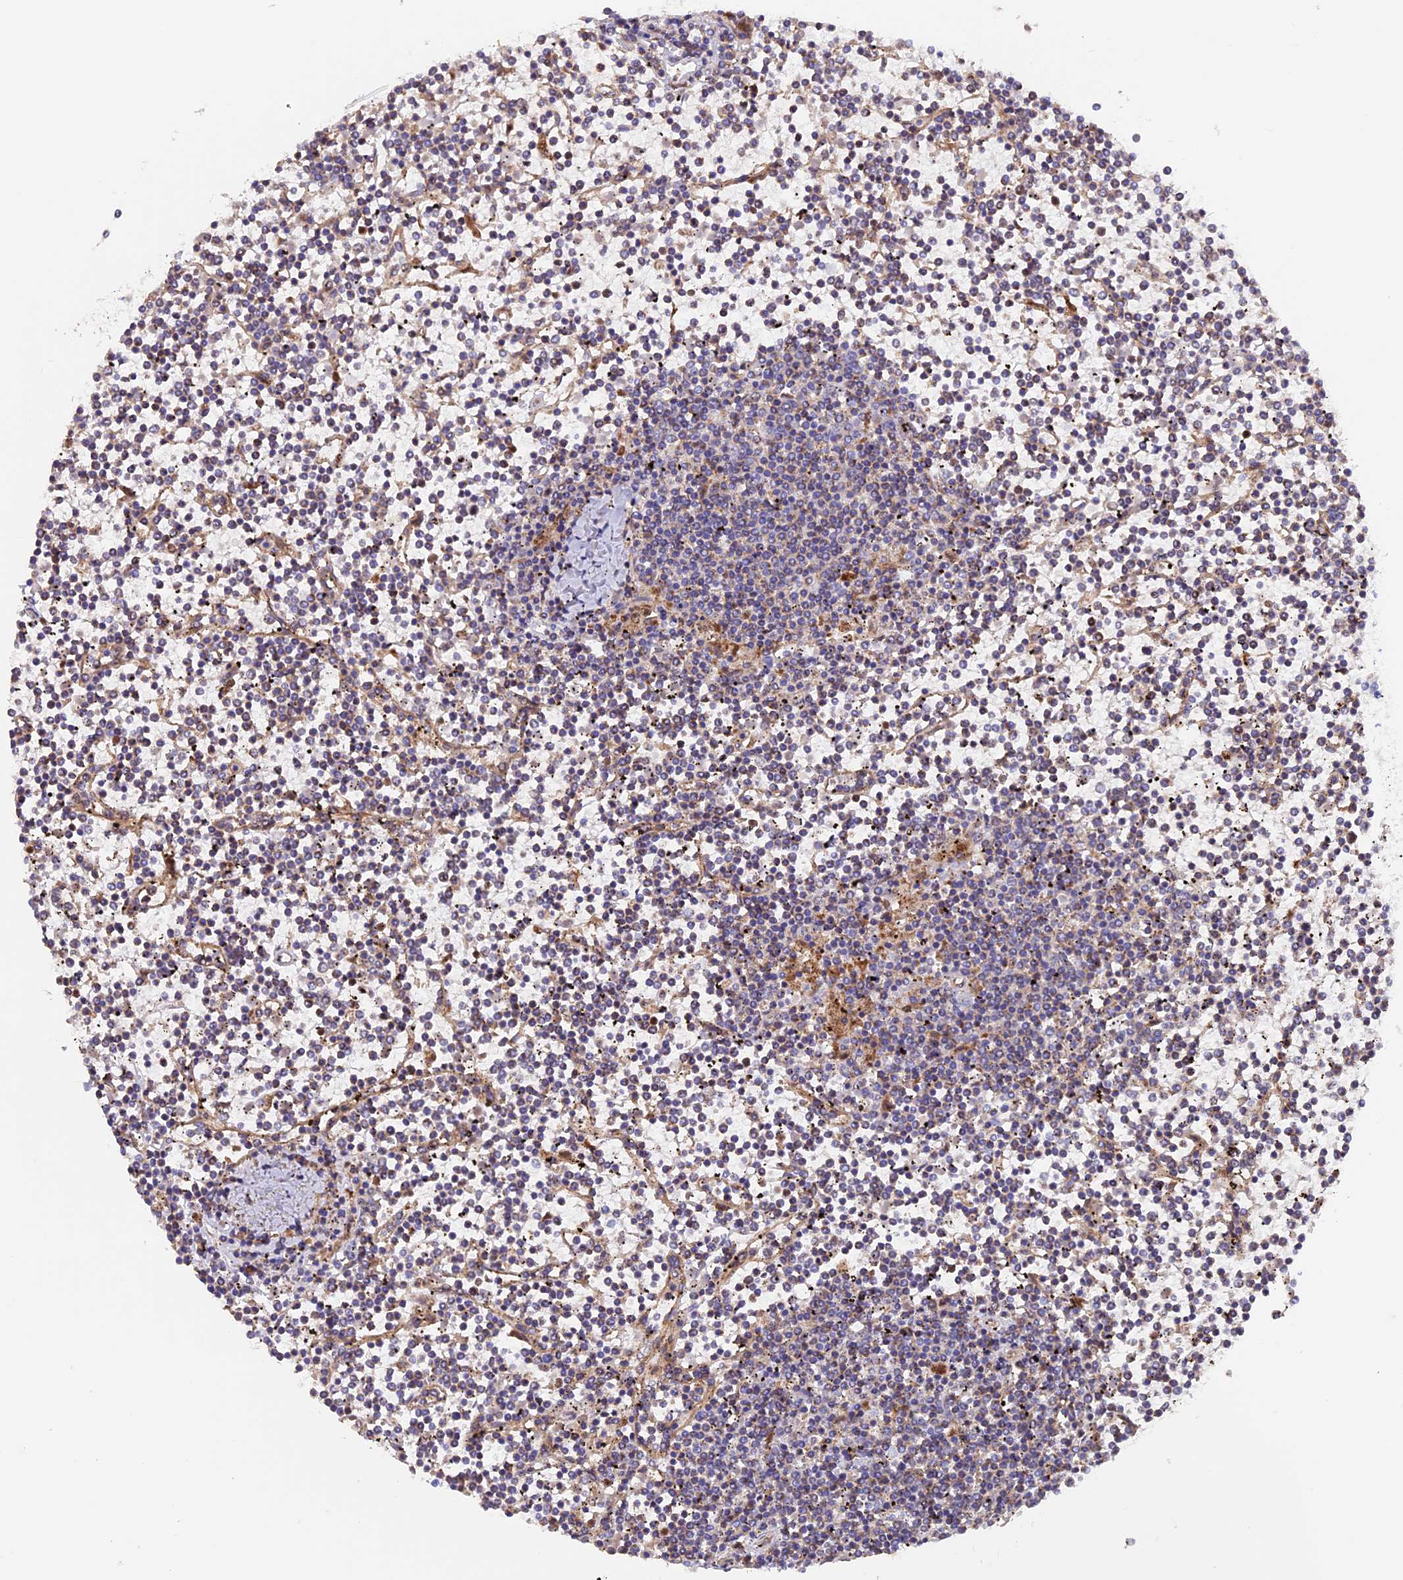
{"staining": {"intensity": "negative", "quantity": "none", "location": "none"}, "tissue": "lymphoma", "cell_type": "Tumor cells", "image_type": "cancer", "snomed": [{"axis": "morphology", "description": "Malignant lymphoma, non-Hodgkin's type, Low grade"}, {"axis": "topography", "description": "Spleen"}], "caption": "Protein analysis of lymphoma demonstrates no significant positivity in tumor cells. (DAB (3,3'-diaminobenzidine) immunohistochemistry visualized using brightfield microscopy, high magnification).", "gene": "DUS3L", "patient": {"sex": "female", "age": 19}}